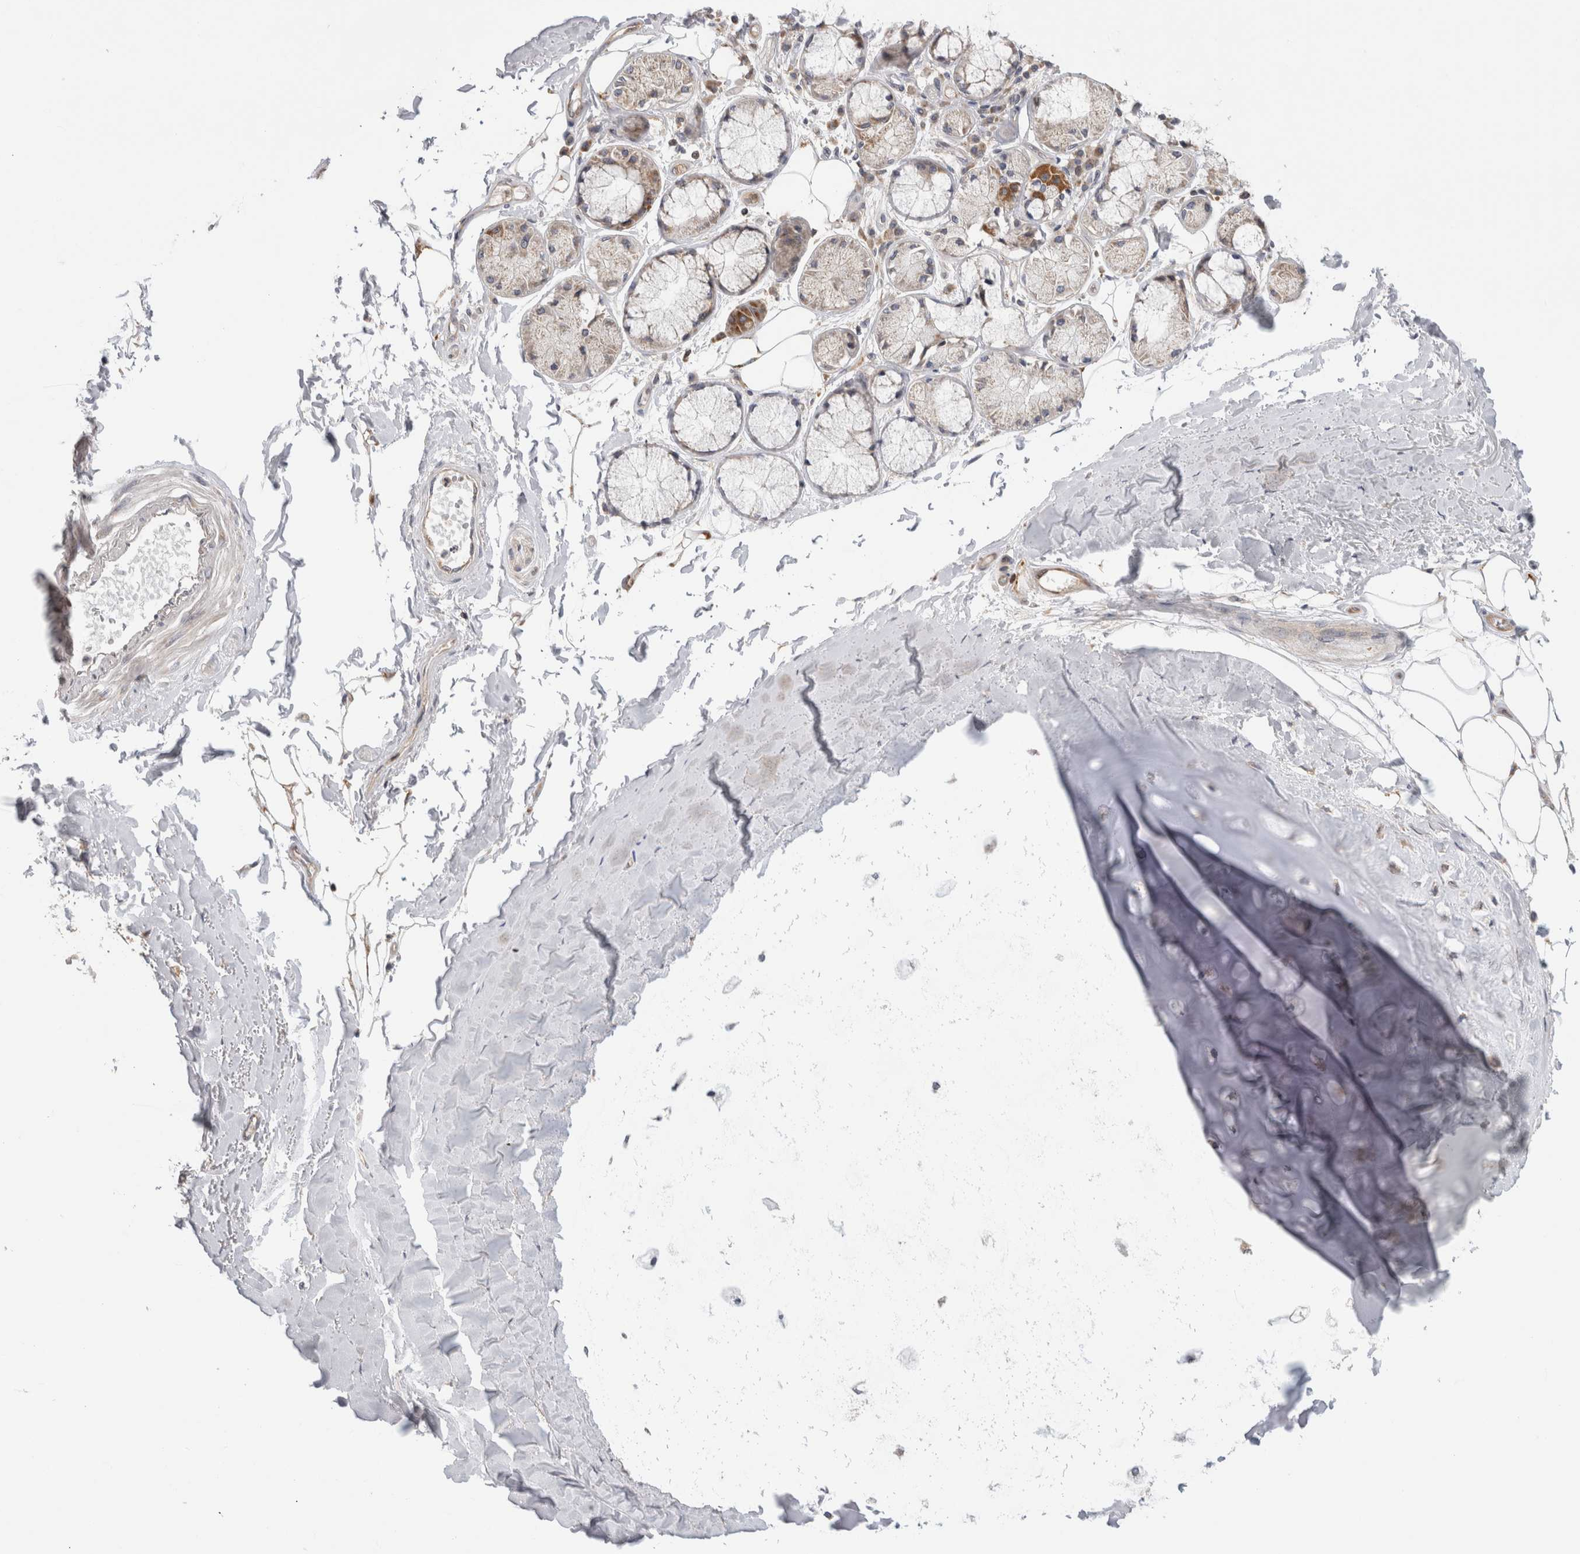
{"staining": {"intensity": "negative", "quantity": "none", "location": "none"}, "tissue": "adipose tissue", "cell_type": "Adipocytes", "image_type": "normal", "snomed": [{"axis": "morphology", "description": "Normal tissue, NOS"}, {"axis": "topography", "description": "Bronchus"}], "caption": "A high-resolution histopathology image shows immunohistochemistry (IHC) staining of normal adipose tissue, which shows no significant expression in adipocytes.", "gene": "GRIK2", "patient": {"sex": "male", "age": 66}}